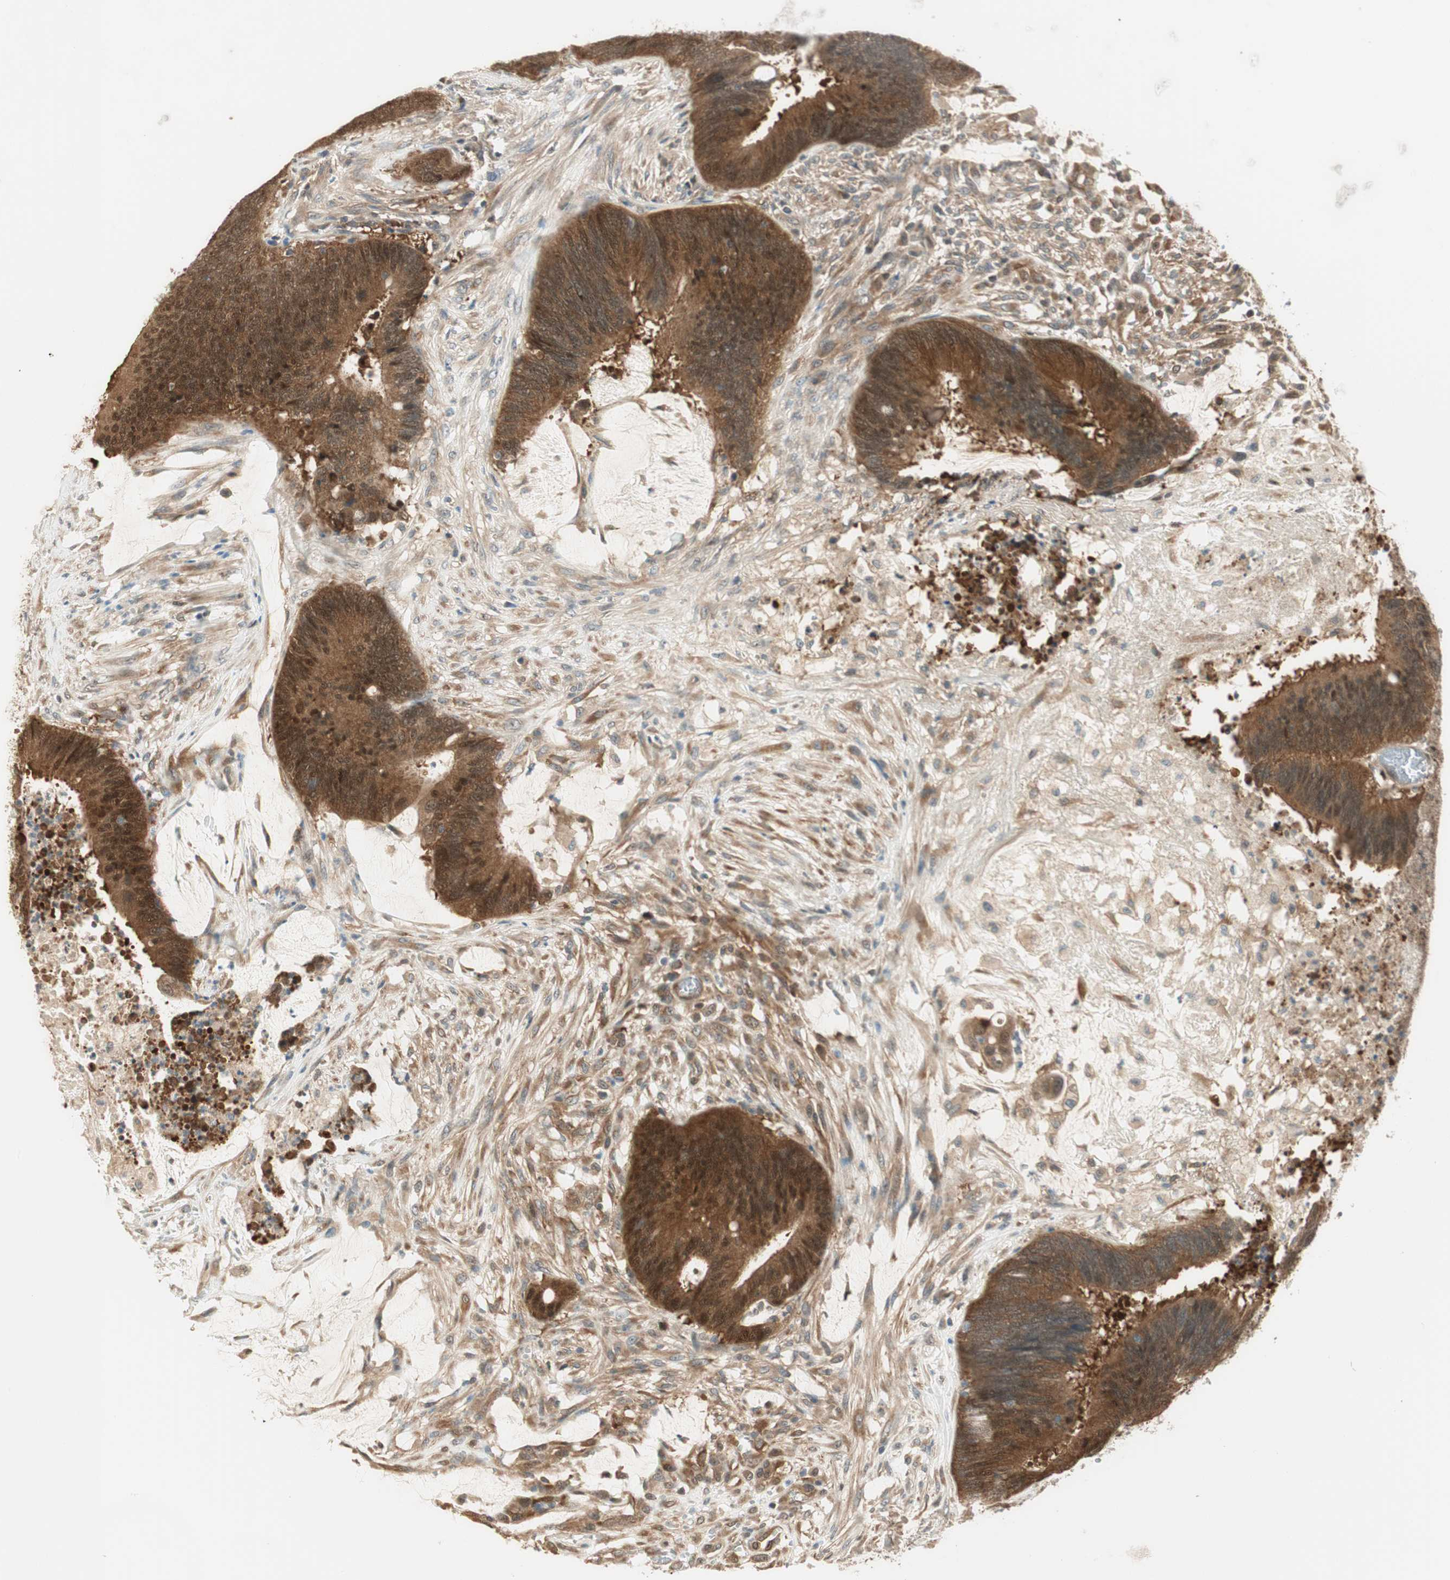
{"staining": {"intensity": "moderate", "quantity": ">75%", "location": "cytoplasmic/membranous,nuclear"}, "tissue": "colorectal cancer", "cell_type": "Tumor cells", "image_type": "cancer", "snomed": [{"axis": "morphology", "description": "Adenocarcinoma, NOS"}, {"axis": "topography", "description": "Rectum"}], "caption": "Protein positivity by immunohistochemistry (IHC) shows moderate cytoplasmic/membranous and nuclear staining in approximately >75% of tumor cells in colorectal cancer (adenocarcinoma).", "gene": "IPO5", "patient": {"sex": "female", "age": 66}}